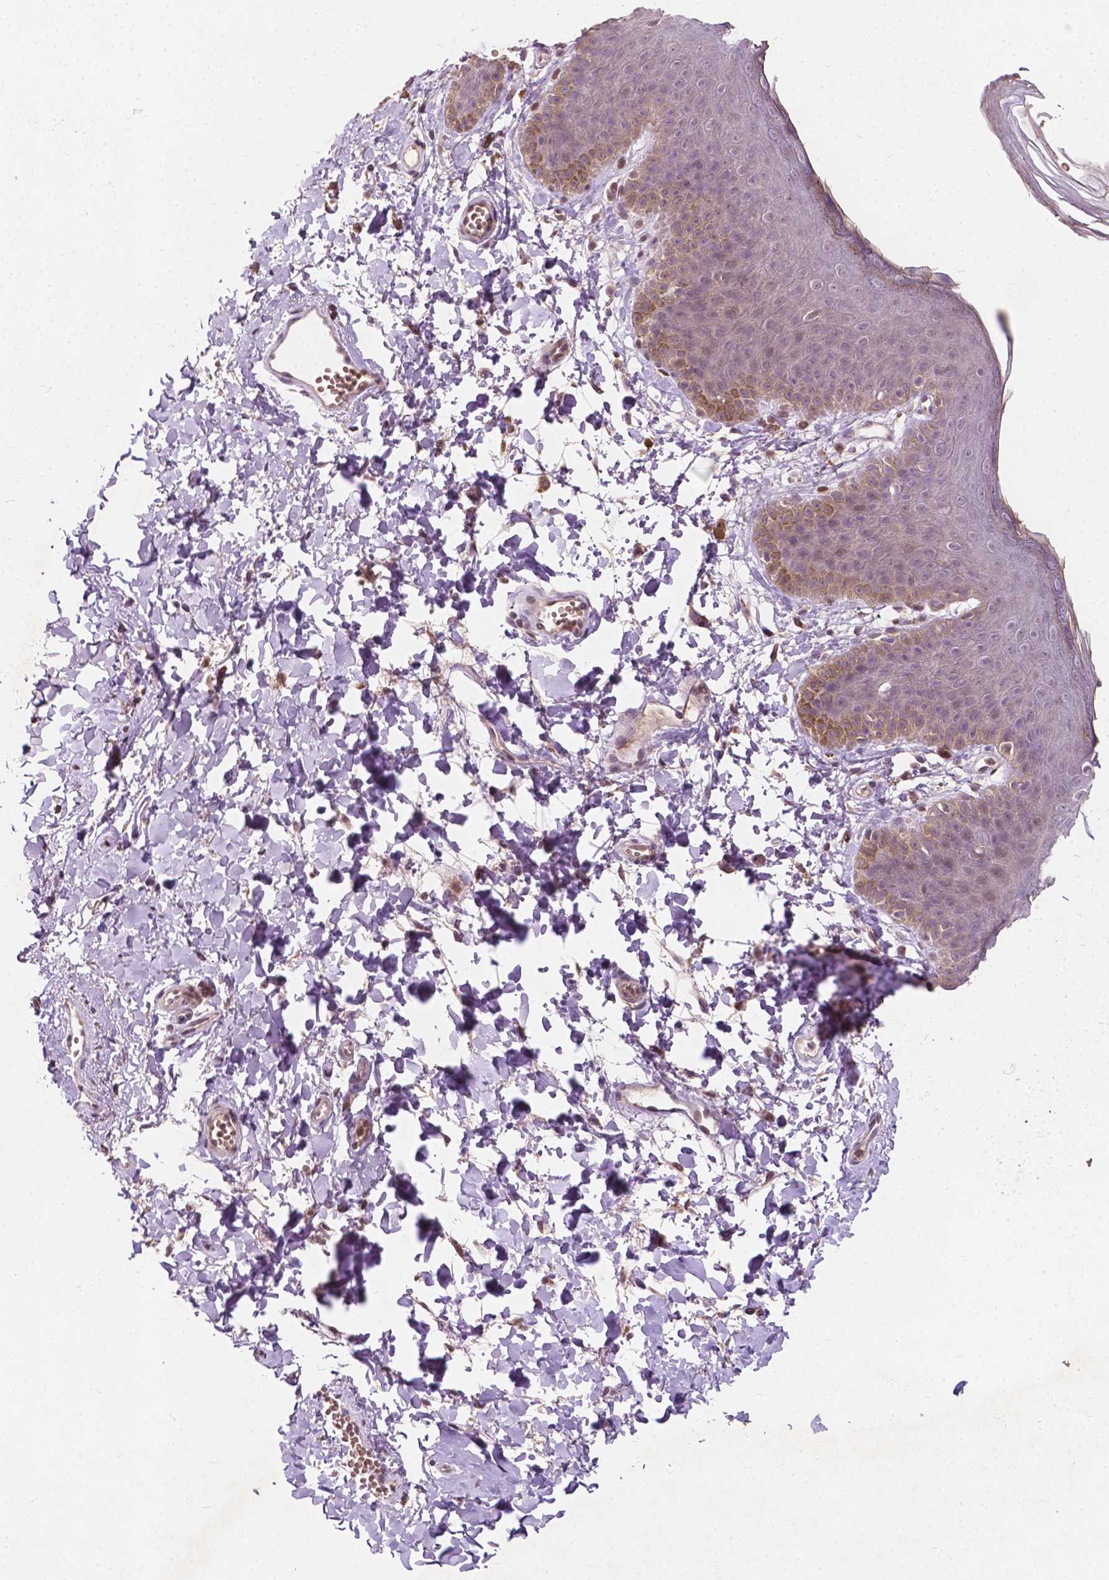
{"staining": {"intensity": "moderate", "quantity": "<25%", "location": "cytoplasmic/membranous"}, "tissue": "skin", "cell_type": "Epidermal cells", "image_type": "normal", "snomed": [{"axis": "morphology", "description": "Normal tissue, NOS"}, {"axis": "topography", "description": "Anal"}], "caption": "Protein staining demonstrates moderate cytoplasmic/membranous staining in about <25% of epidermal cells in normal skin. (IHC, brightfield microscopy, high magnification).", "gene": "DUSP16", "patient": {"sex": "male", "age": 53}}